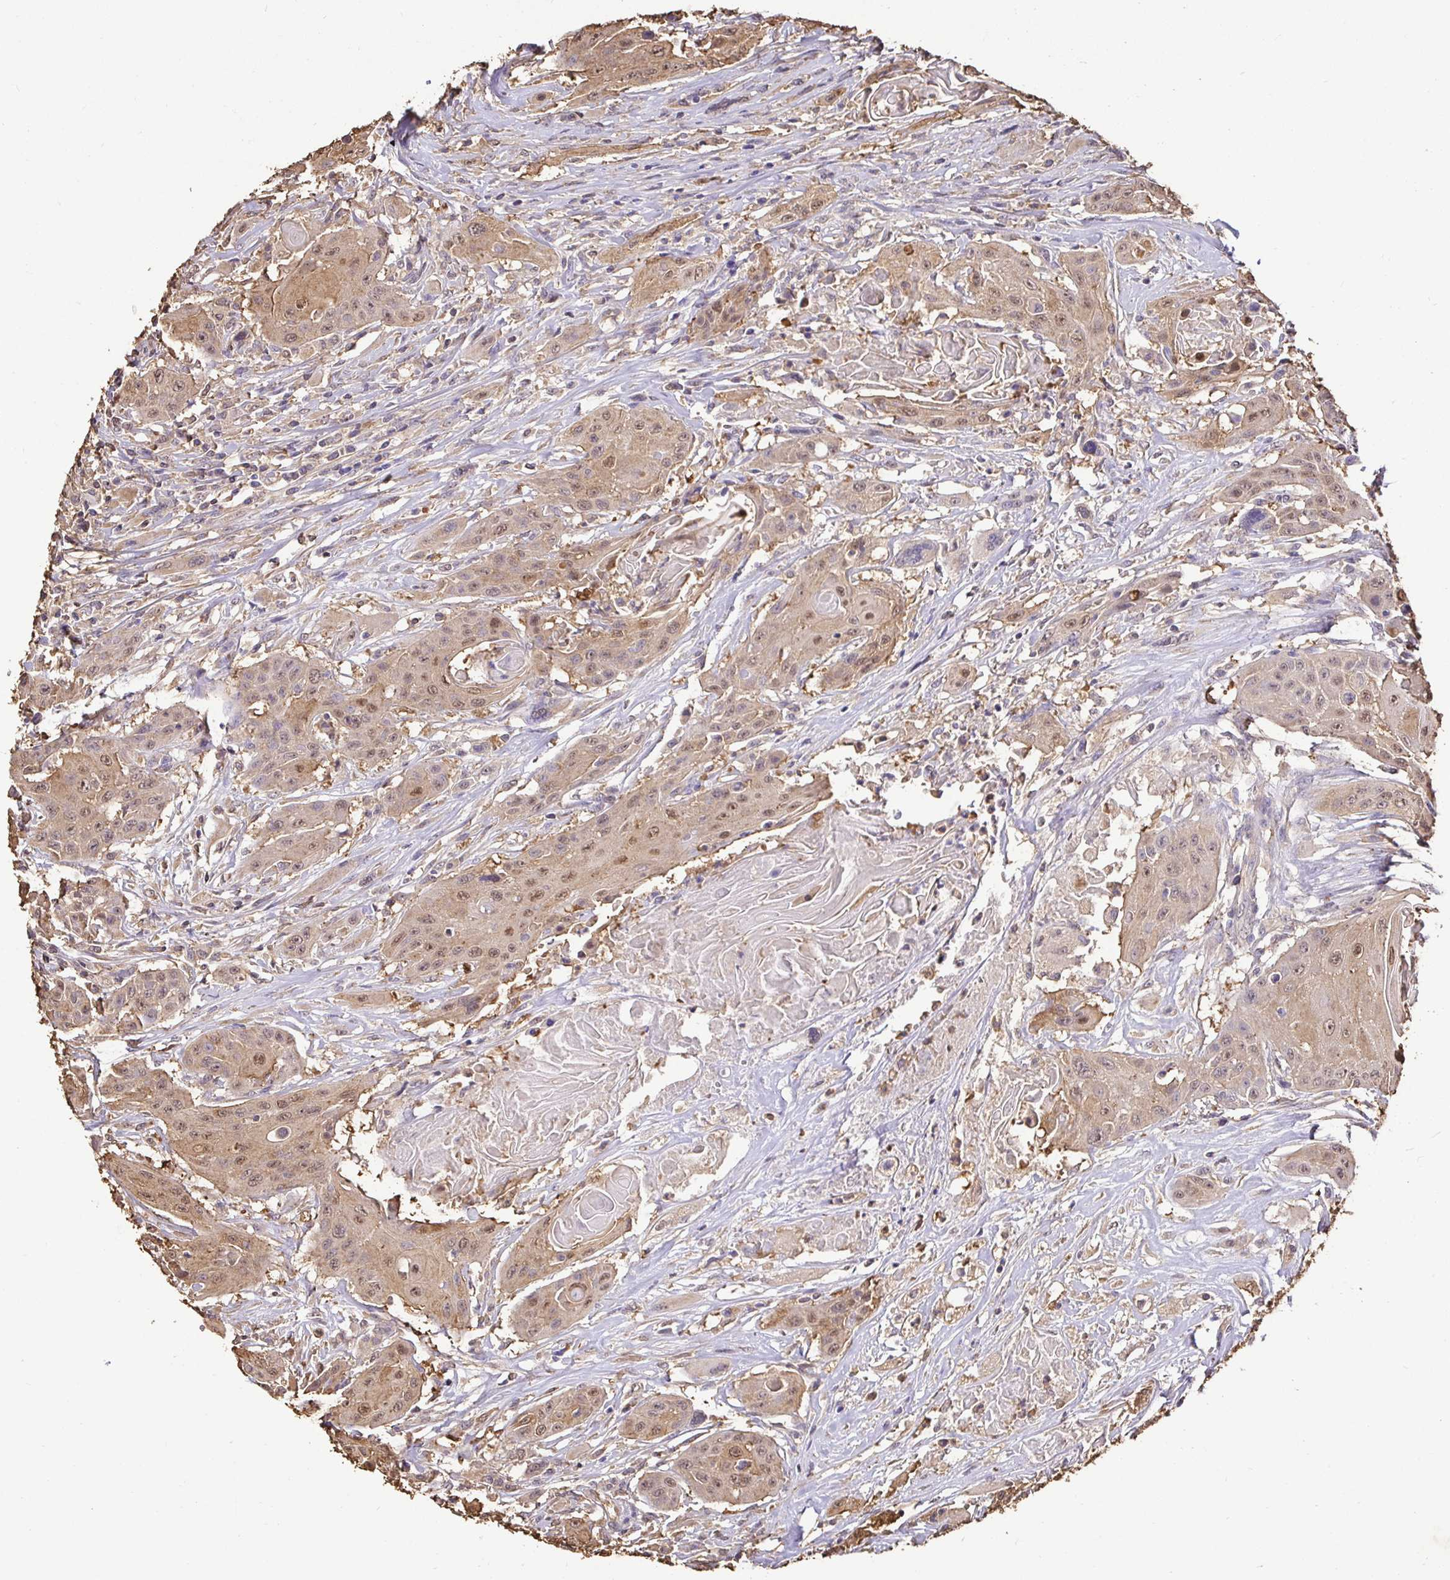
{"staining": {"intensity": "moderate", "quantity": ">75%", "location": "cytoplasmic/membranous,nuclear"}, "tissue": "head and neck cancer", "cell_type": "Tumor cells", "image_type": "cancer", "snomed": [{"axis": "morphology", "description": "Squamous cell carcinoma, NOS"}, {"axis": "topography", "description": "Oral tissue"}, {"axis": "topography", "description": "Head-Neck"}, {"axis": "topography", "description": "Neck, NOS"}], "caption": "Moderate cytoplasmic/membranous and nuclear protein staining is present in approximately >75% of tumor cells in squamous cell carcinoma (head and neck). The staining is performed using DAB (3,3'-diaminobenzidine) brown chromogen to label protein expression. The nuclei are counter-stained blue using hematoxylin.", "gene": "MAPK8IP3", "patient": {"sex": "female", "age": 55}}